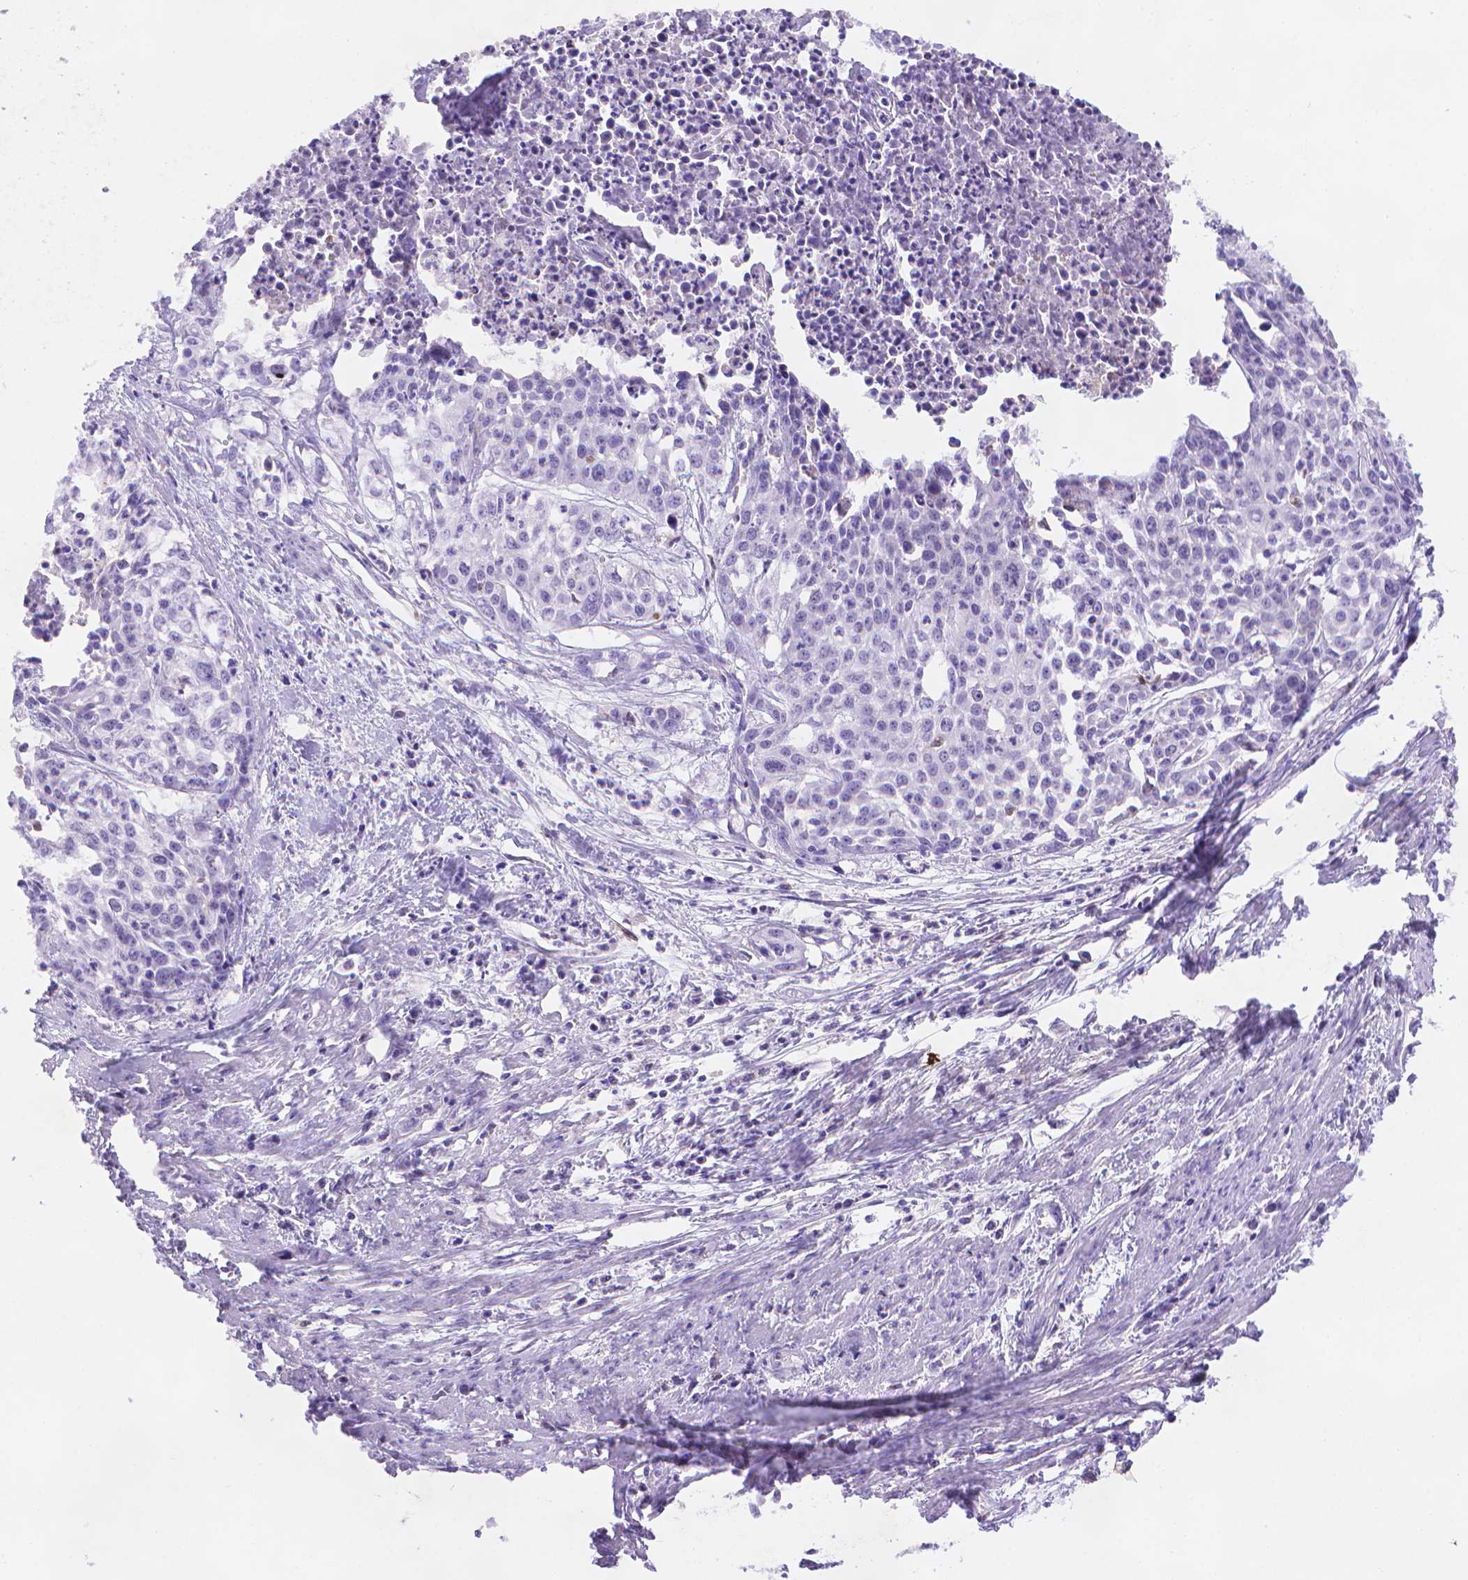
{"staining": {"intensity": "negative", "quantity": "none", "location": "none"}, "tissue": "cervical cancer", "cell_type": "Tumor cells", "image_type": "cancer", "snomed": [{"axis": "morphology", "description": "Squamous cell carcinoma, NOS"}, {"axis": "topography", "description": "Cervix"}], "caption": "Cervical cancer was stained to show a protein in brown. There is no significant staining in tumor cells.", "gene": "FGD2", "patient": {"sex": "female", "age": 39}}